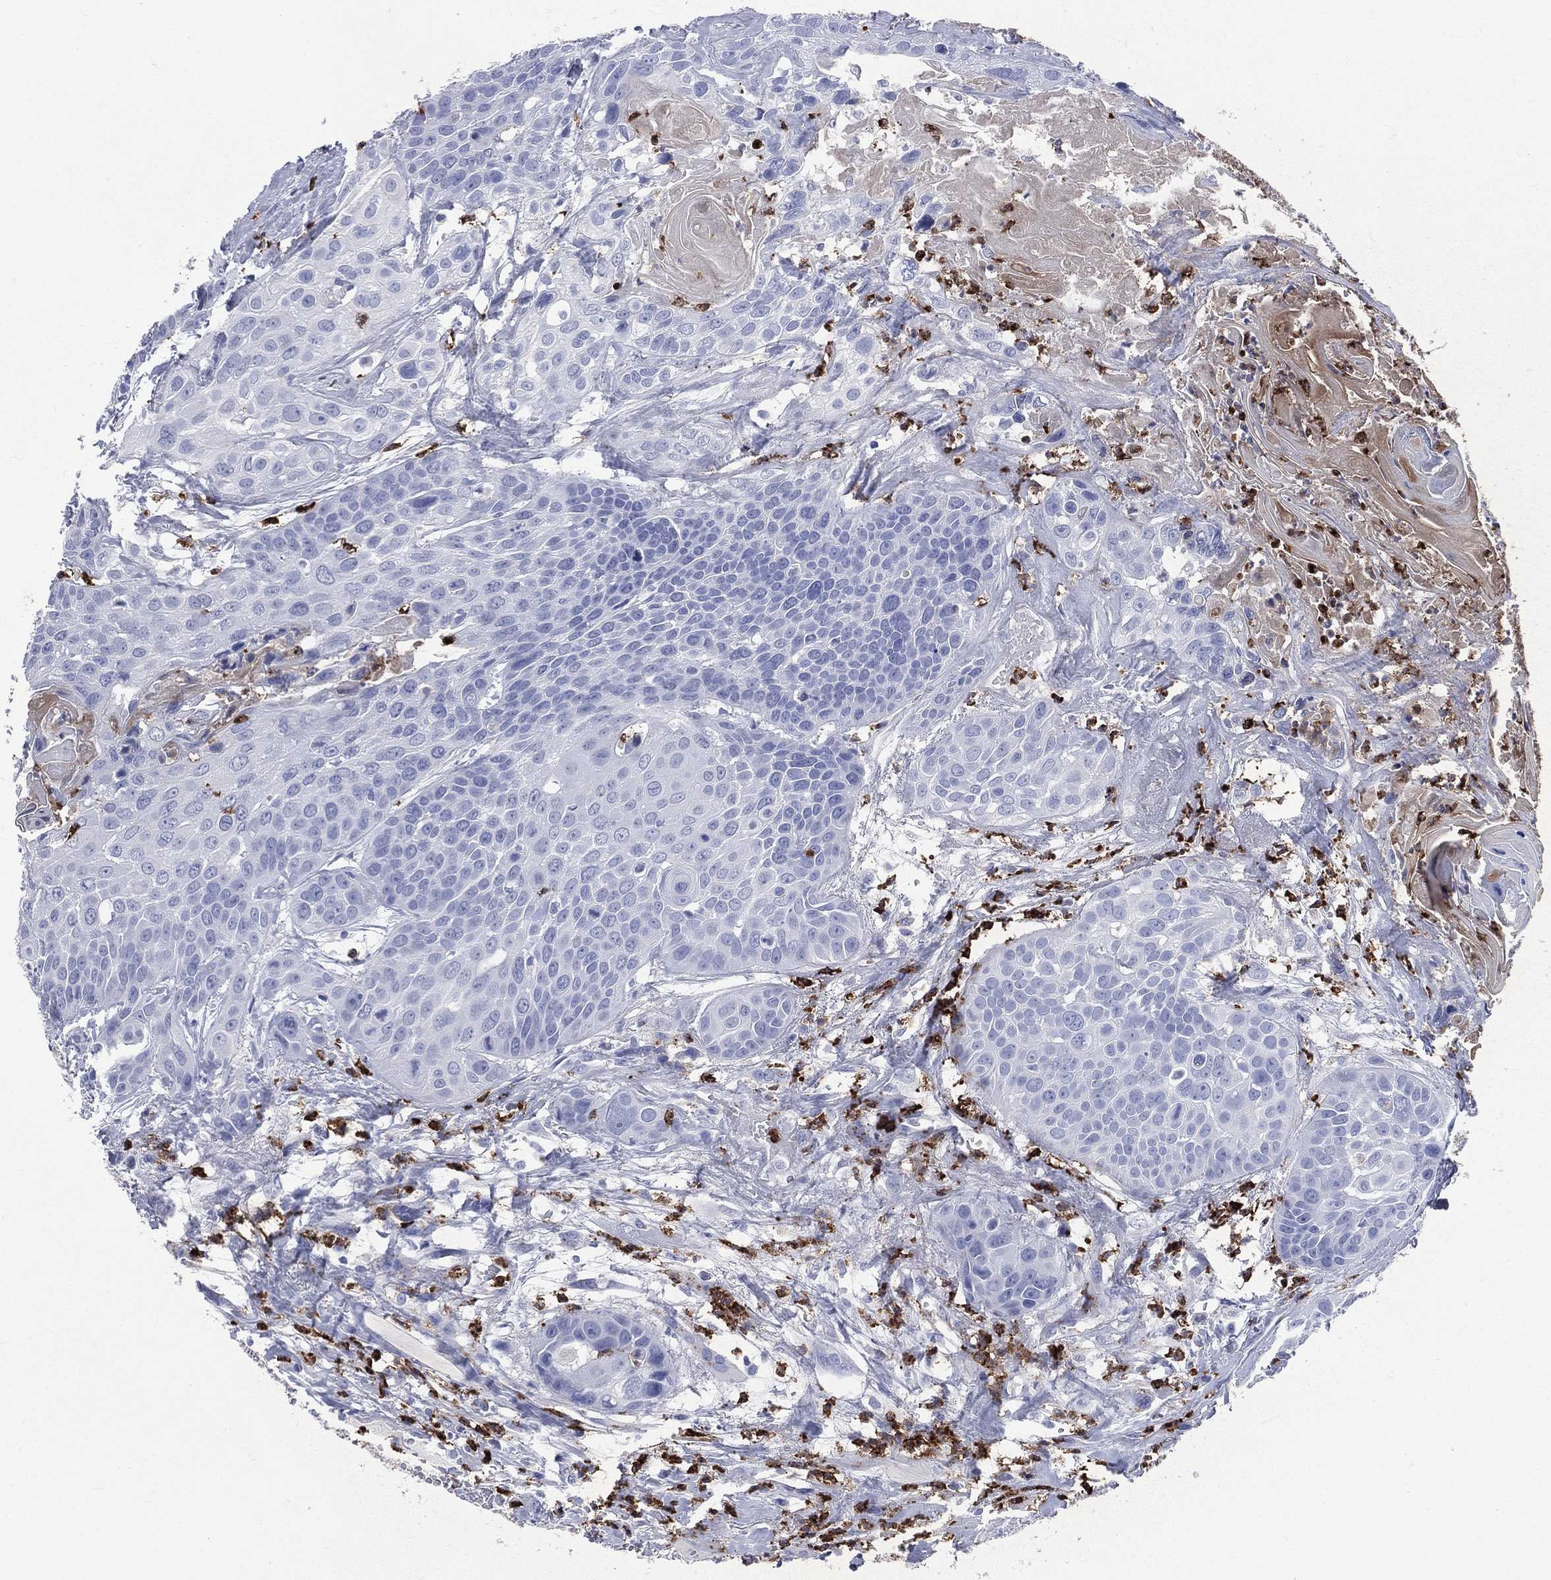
{"staining": {"intensity": "negative", "quantity": "none", "location": "none"}, "tissue": "head and neck cancer", "cell_type": "Tumor cells", "image_type": "cancer", "snomed": [{"axis": "morphology", "description": "Squamous cell carcinoma, NOS"}, {"axis": "topography", "description": "Oral tissue"}, {"axis": "topography", "description": "Head-Neck"}], "caption": "High magnification brightfield microscopy of head and neck cancer (squamous cell carcinoma) stained with DAB (brown) and counterstained with hematoxylin (blue): tumor cells show no significant positivity.", "gene": "PGLYRP1", "patient": {"sex": "male", "age": 56}}